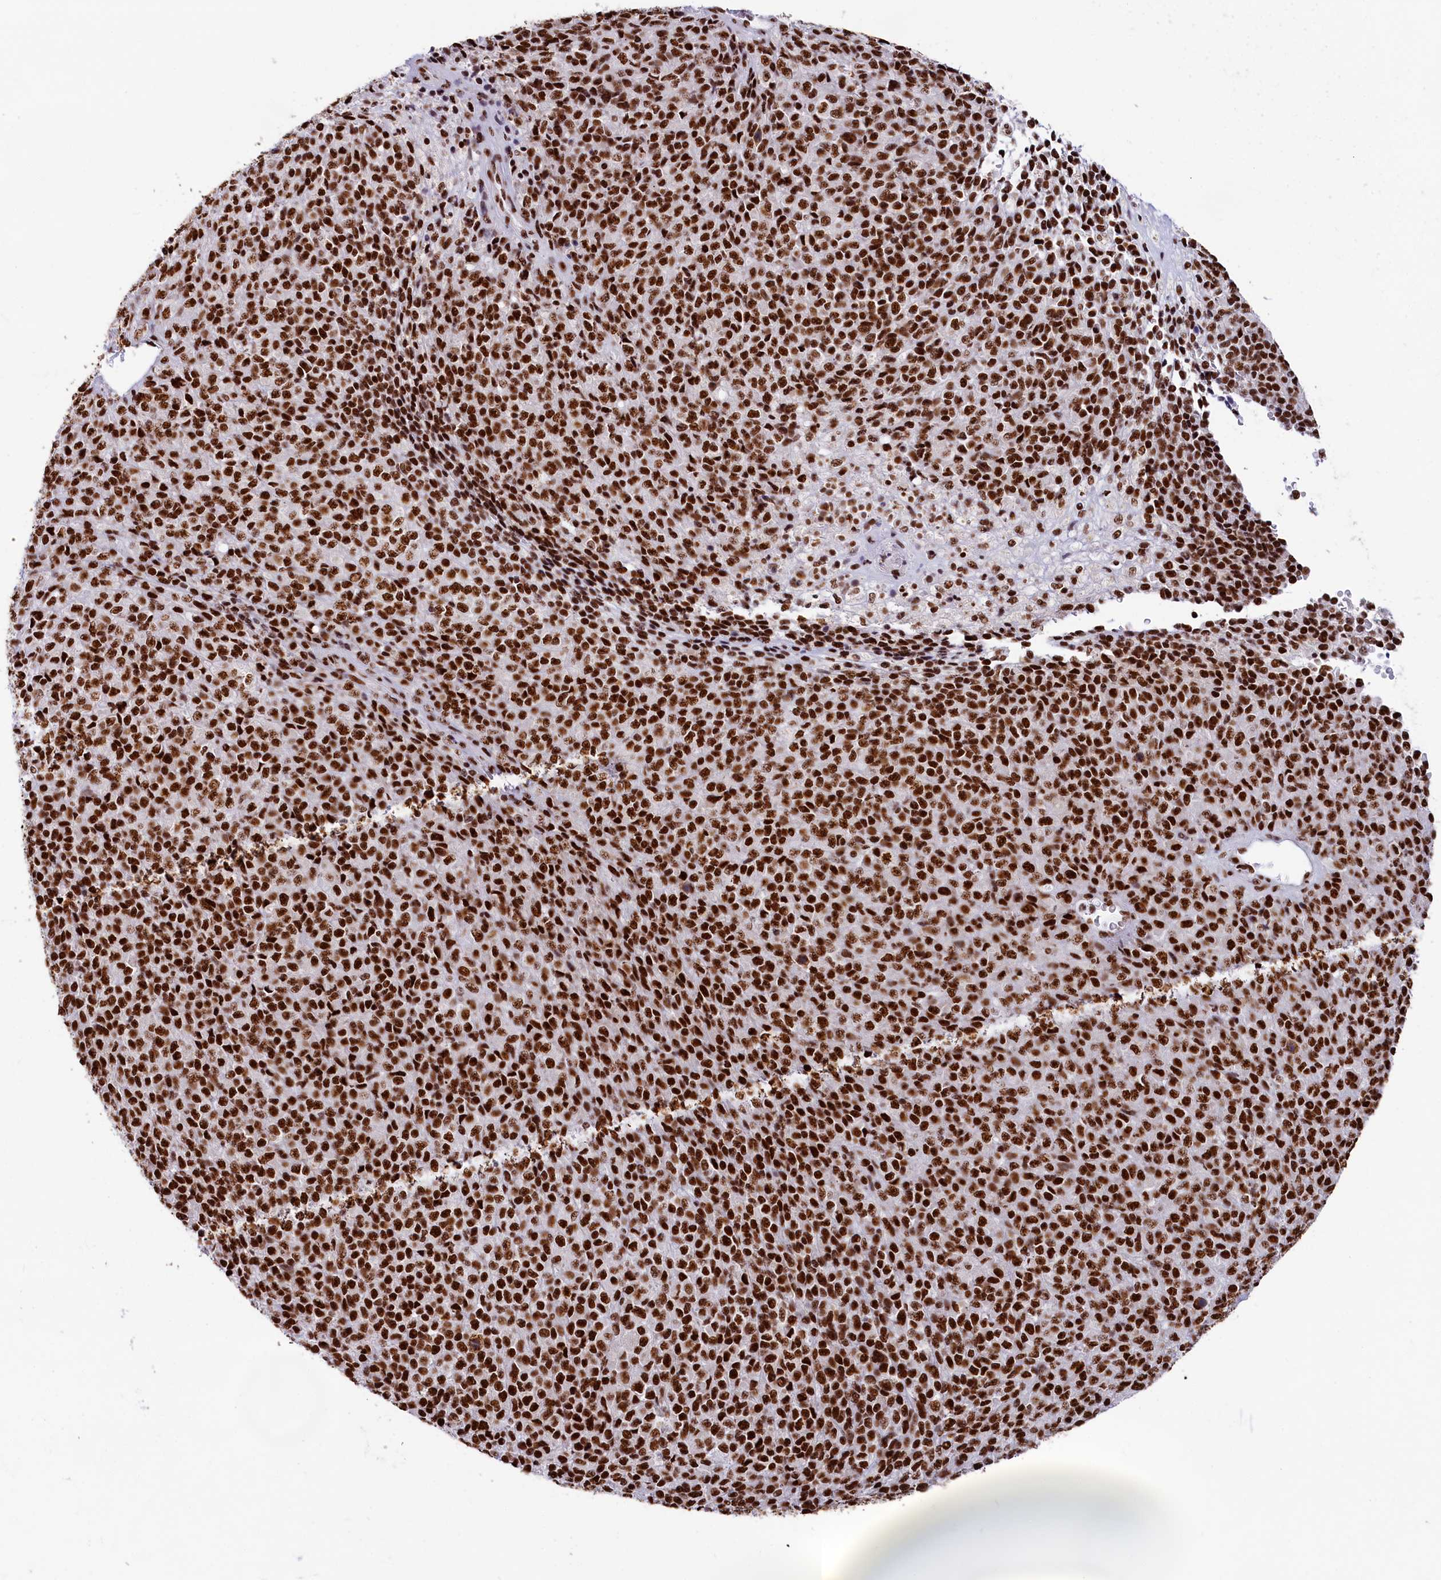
{"staining": {"intensity": "strong", "quantity": ">75%", "location": "nuclear"}, "tissue": "melanoma", "cell_type": "Tumor cells", "image_type": "cancer", "snomed": [{"axis": "morphology", "description": "Malignant melanoma, Metastatic site"}, {"axis": "topography", "description": "Brain"}], "caption": "Melanoma stained with immunohistochemistry demonstrates strong nuclear expression in about >75% of tumor cells.", "gene": "SNRNP70", "patient": {"sex": "female", "age": 56}}